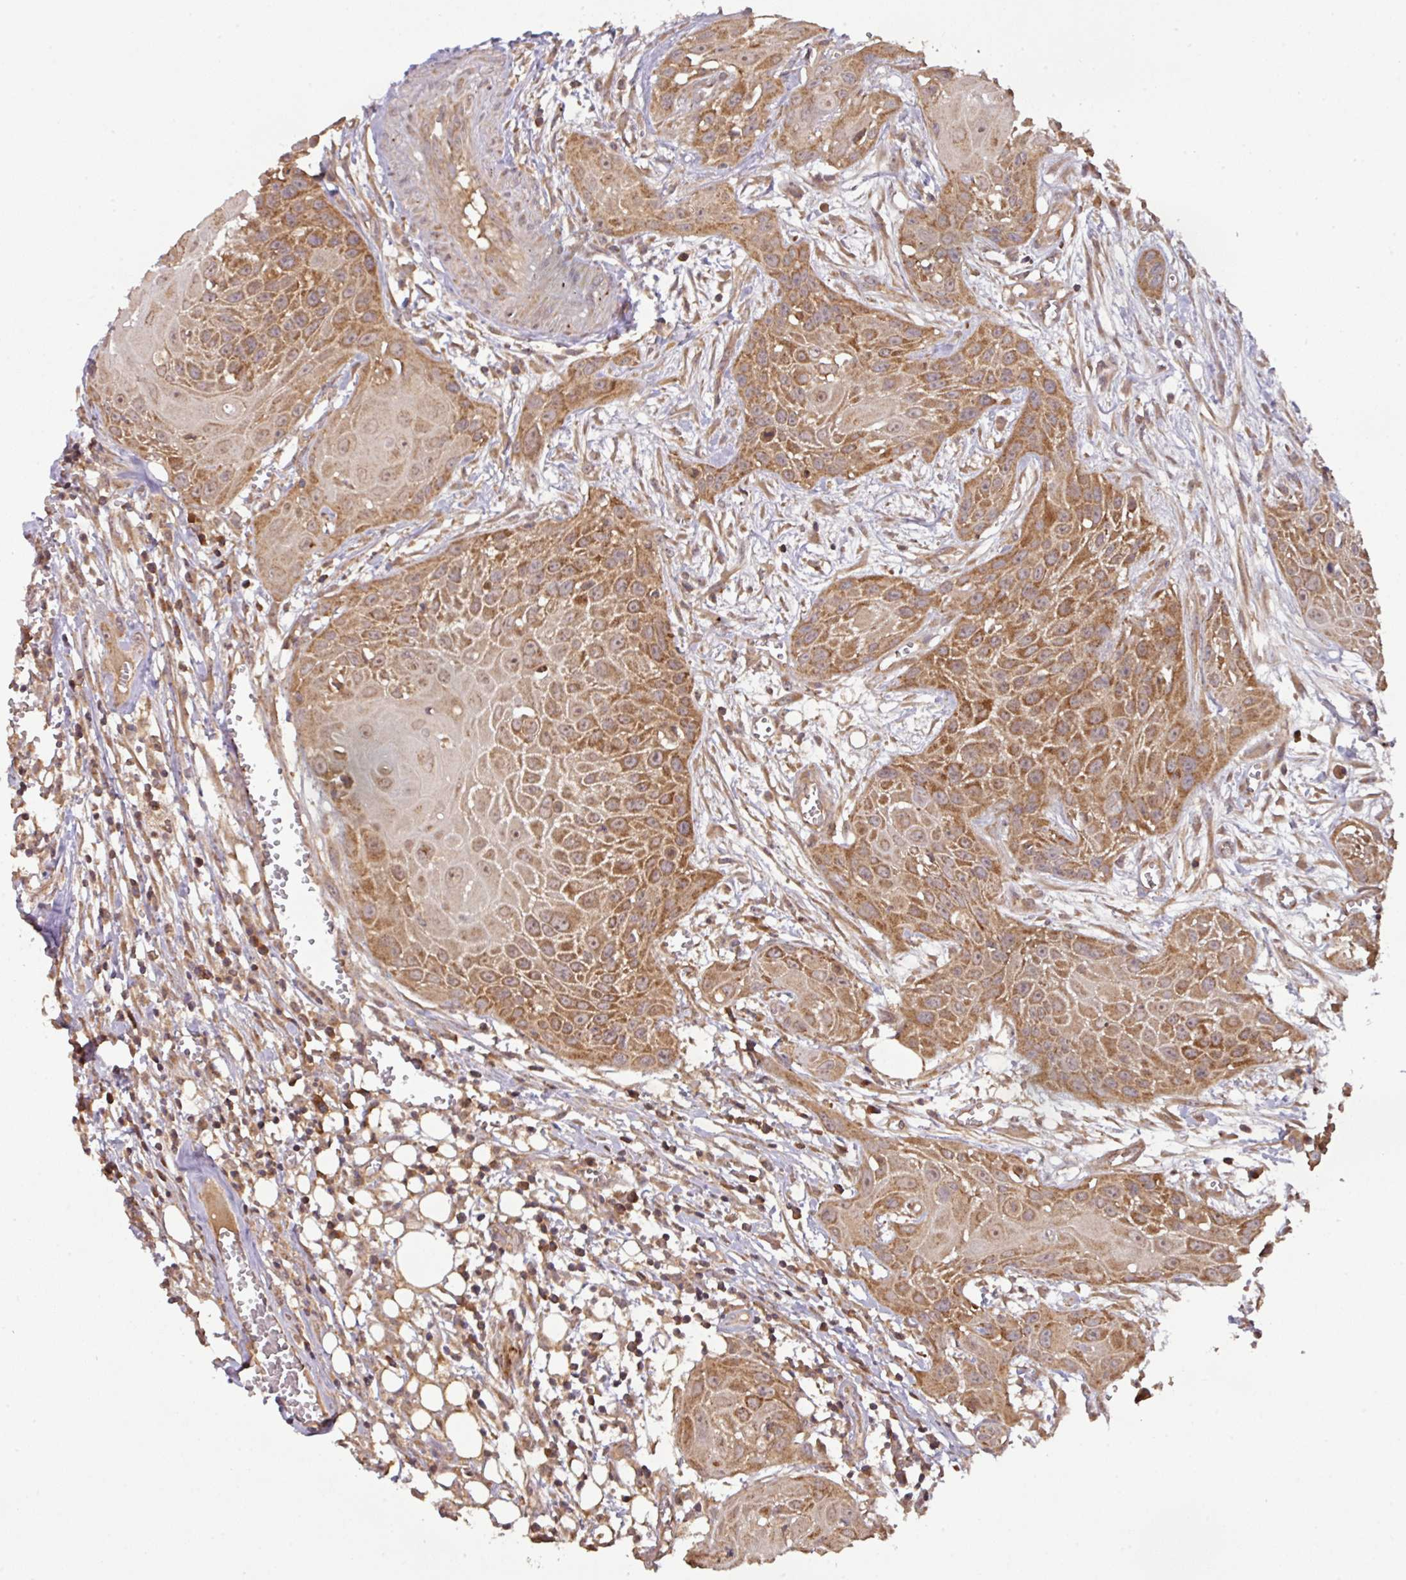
{"staining": {"intensity": "moderate", "quantity": ">75%", "location": "cytoplasmic/membranous"}, "tissue": "head and neck cancer", "cell_type": "Tumor cells", "image_type": "cancer", "snomed": [{"axis": "morphology", "description": "Squamous cell carcinoma, NOS"}, {"axis": "topography", "description": "Lymph node"}, {"axis": "topography", "description": "Salivary gland"}, {"axis": "topography", "description": "Head-Neck"}], "caption": "Protein expression analysis of head and neck cancer shows moderate cytoplasmic/membranous expression in approximately >75% of tumor cells.", "gene": "MRRF", "patient": {"sex": "female", "age": 74}}